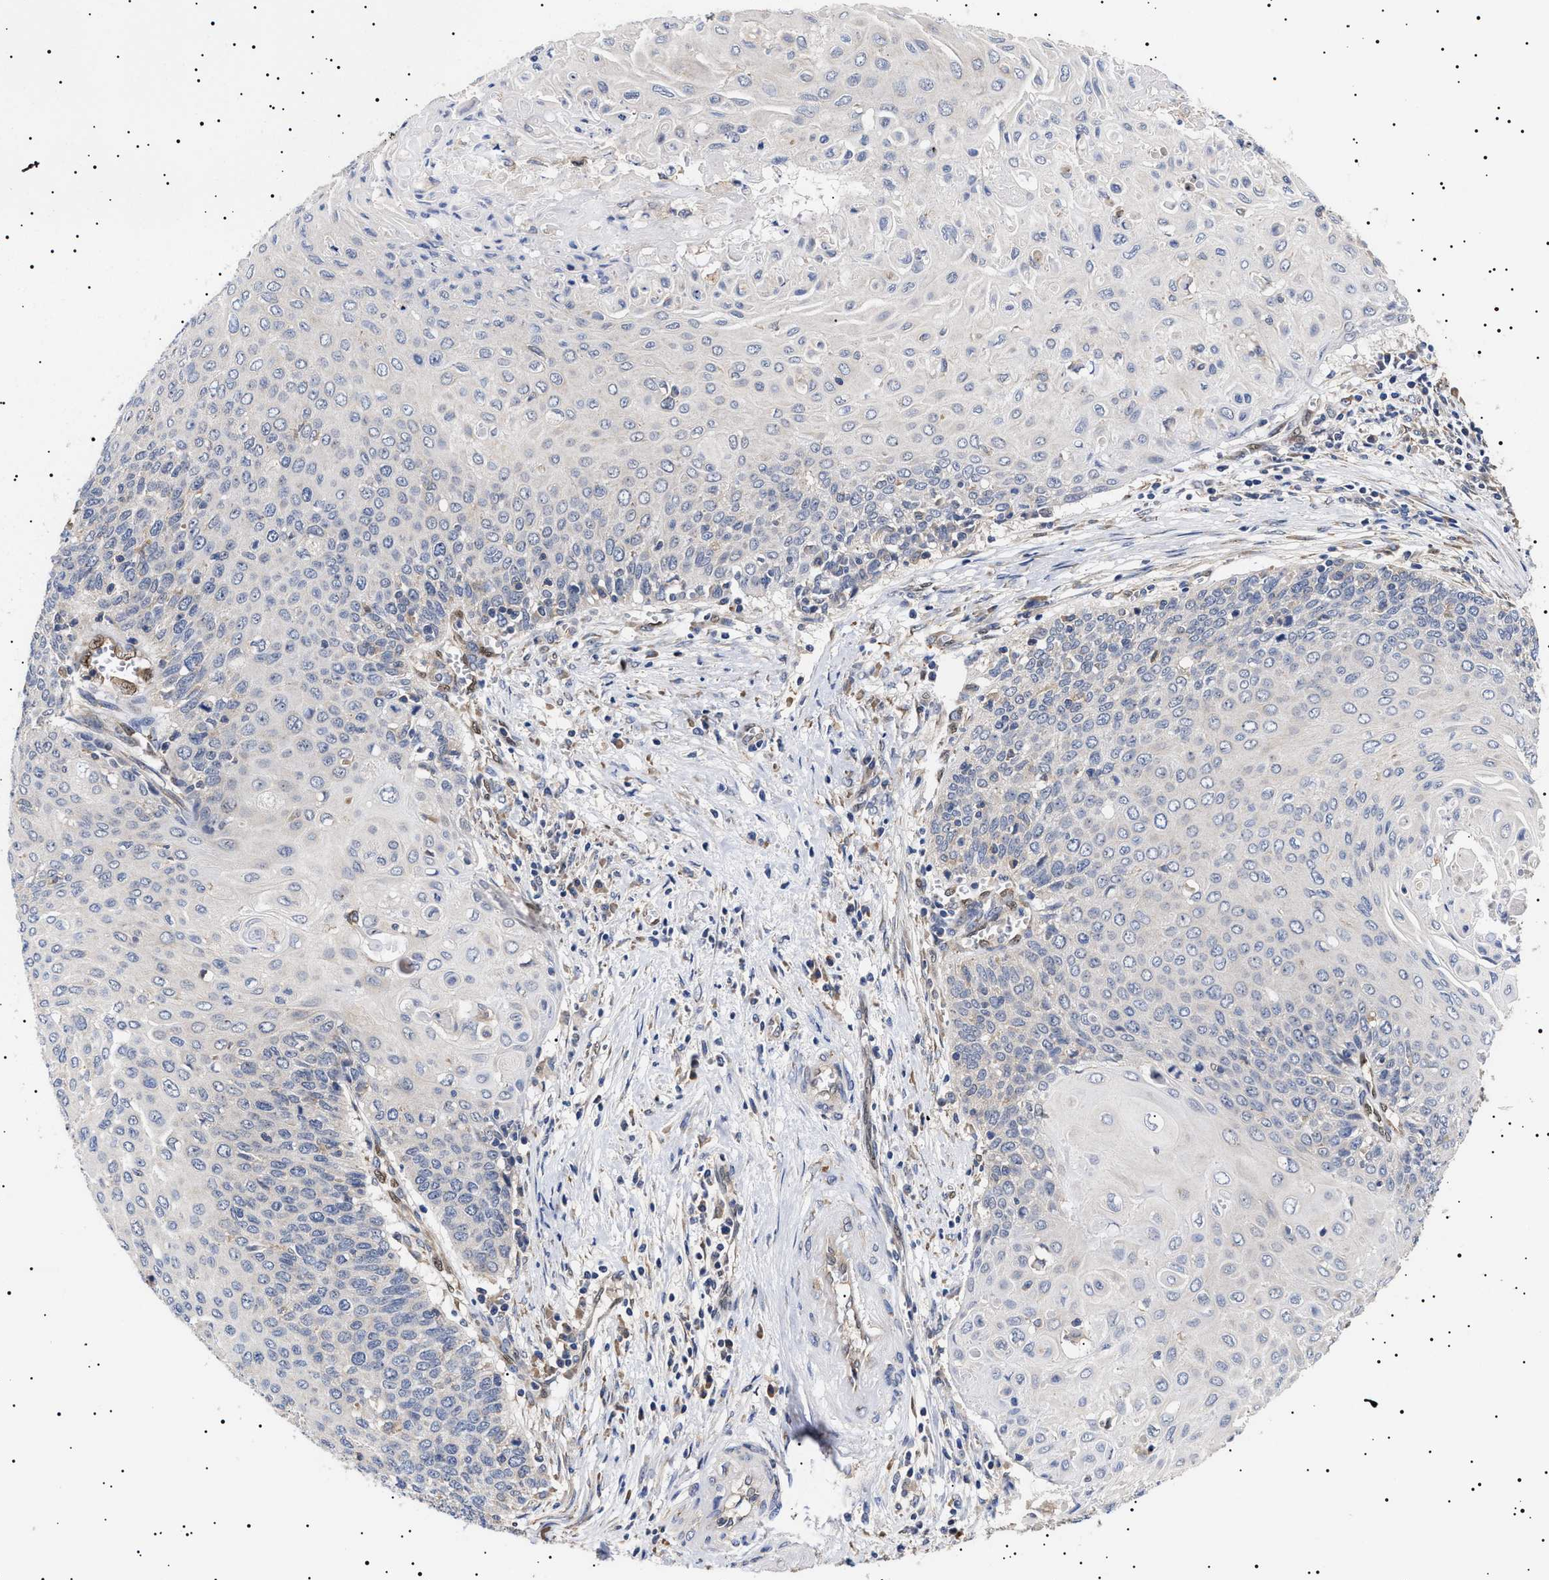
{"staining": {"intensity": "negative", "quantity": "none", "location": "none"}, "tissue": "cervical cancer", "cell_type": "Tumor cells", "image_type": "cancer", "snomed": [{"axis": "morphology", "description": "Squamous cell carcinoma, NOS"}, {"axis": "topography", "description": "Cervix"}], "caption": "High power microscopy histopathology image of an IHC histopathology image of cervical cancer, revealing no significant staining in tumor cells.", "gene": "KRBA1", "patient": {"sex": "female", "age": 39}}